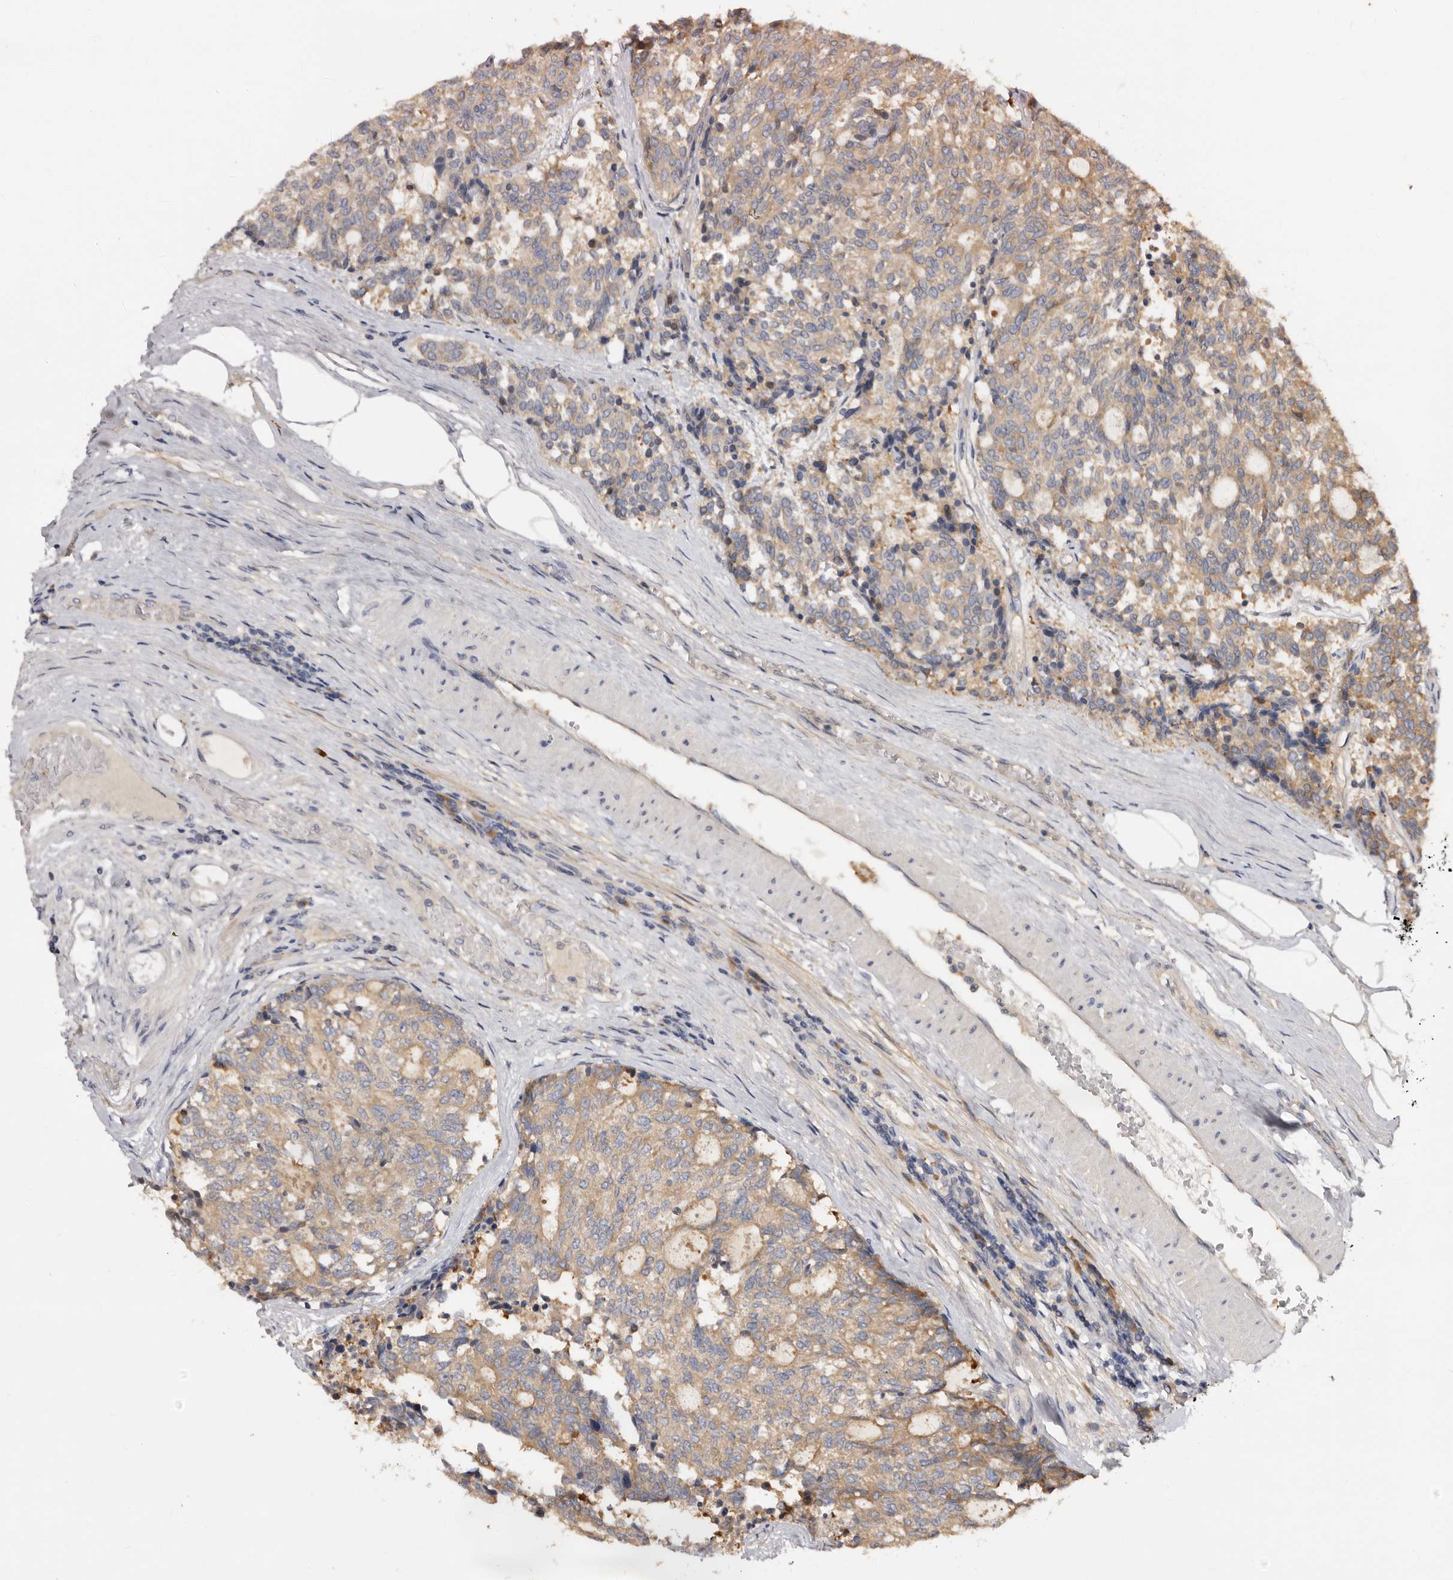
{"staining": {"intensity": "weak", "quantity": ">75%", "location": "cytoplasmic/membranous"}, "tissue": "carcinoid", "cell_type": "Tumor cells", "image_type": "cancer", "snomed": [{"axis": "morphology", "description": "Carcinoid, malignant, NOS"}, {"axis": "topography", "description": "Pancreas"}], "caption": "Malignant carcinoid stained with a protein marker exhibits weak staining in tumor cells.", "gene": "ADAMTS20", "patient": {"sex": "female", "age": 54}}